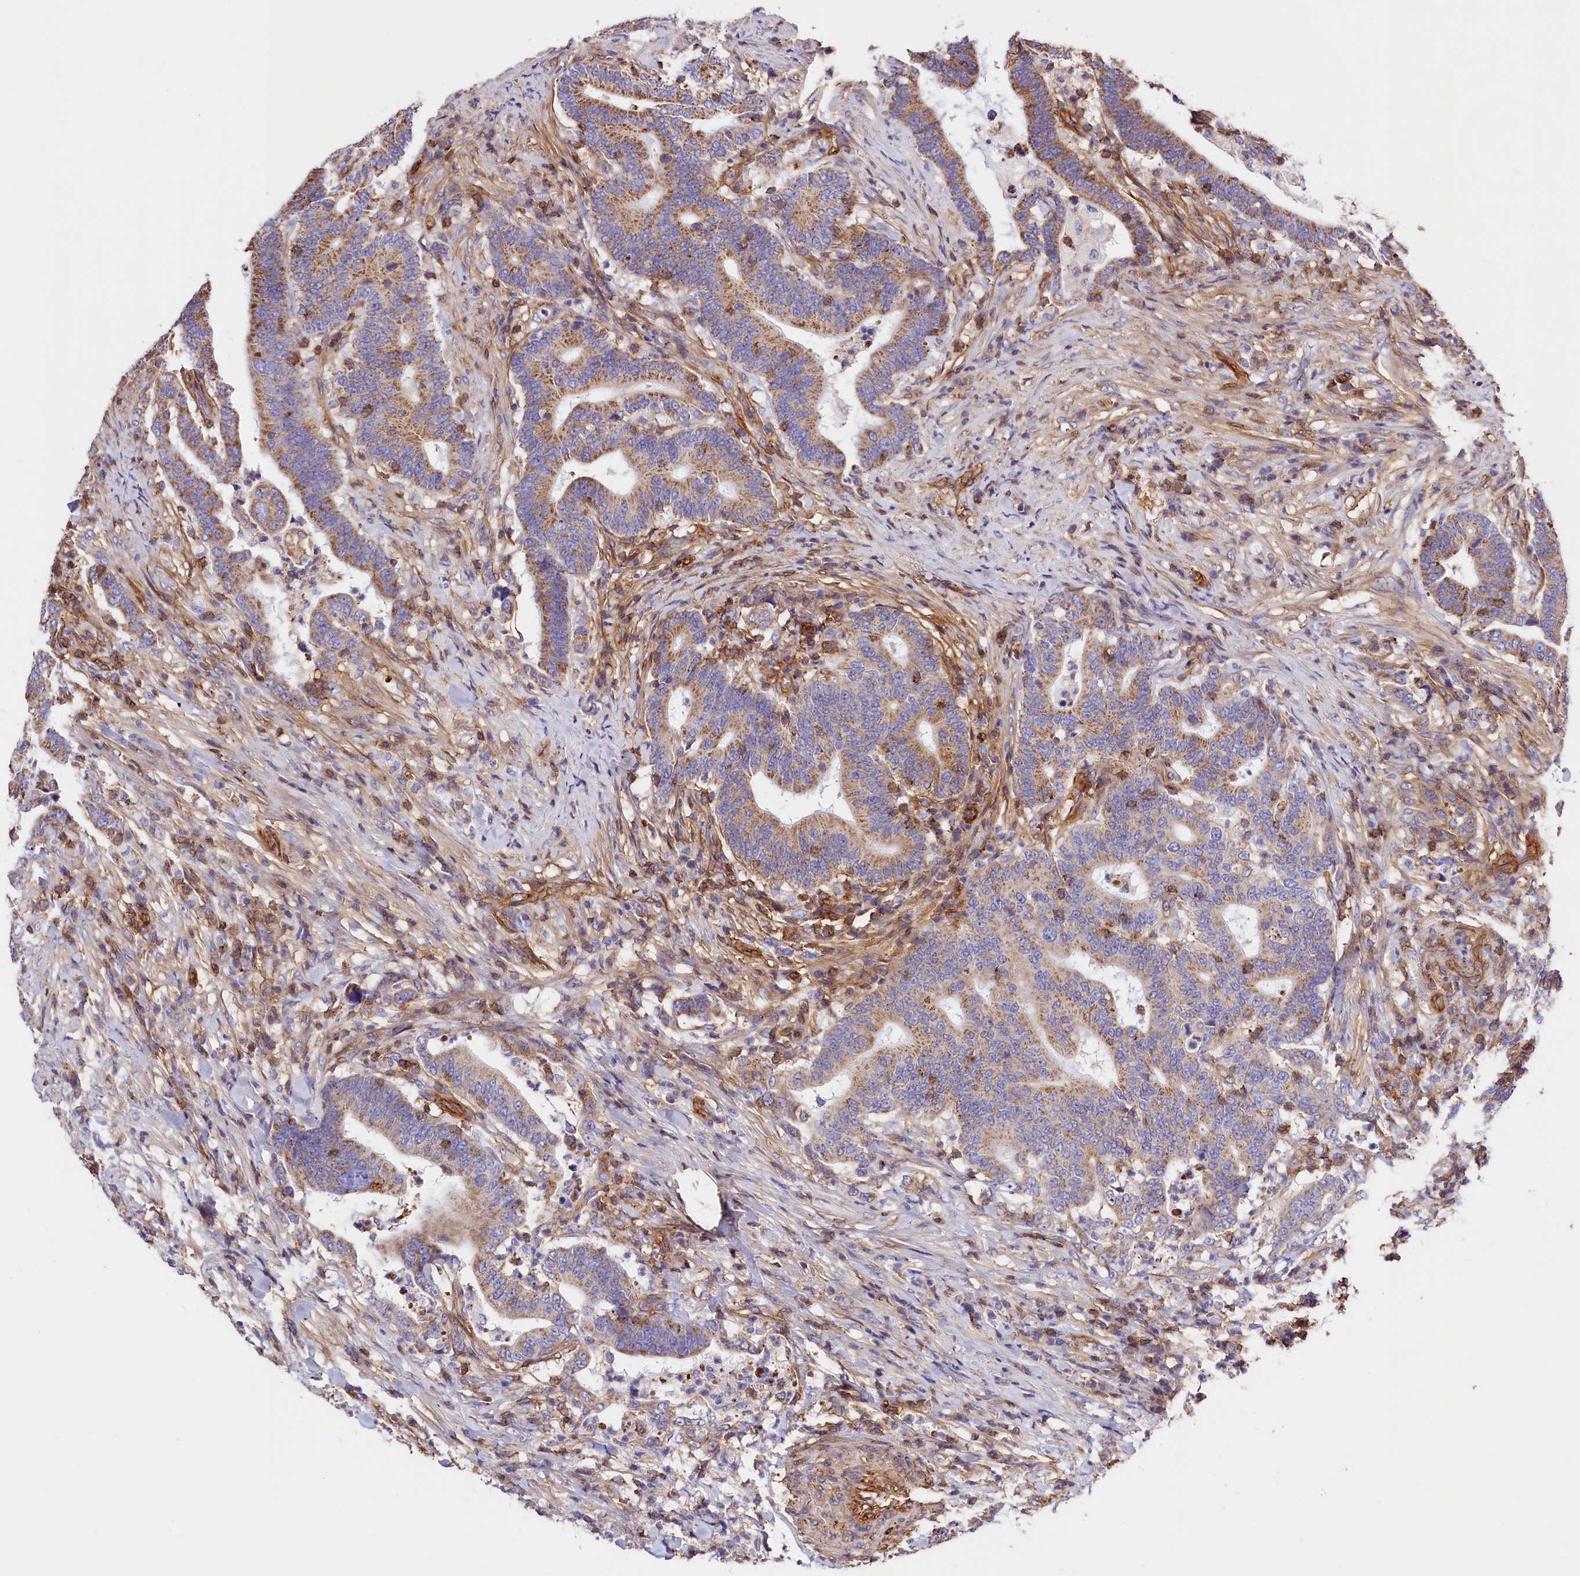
{"staining": {"intensity": "moderate", "quantity": ">75%", "location": "cytoplasmic/membranous"}, "tissue": "colorectal cancer", "cell_type": "Tumor cells", "image_type": "cancer", "snomed": [{"axis": "morphology", "description": "Adenocarcinoma, NOS"}, {"axis": "topography", "description": "Colon"}], "caption": "Tumor cells show medium levels of moderate cytoplasmic/membranous positivity in about >75% of cells in adenocarcinoma (colorectal). The staining was performed using DAB, with brown indicating positive protein expression. Nuclei are stained blue with hematoxylin.", "gene": "ATP2B4", "patient": {"sex": "female", "age": 66}}